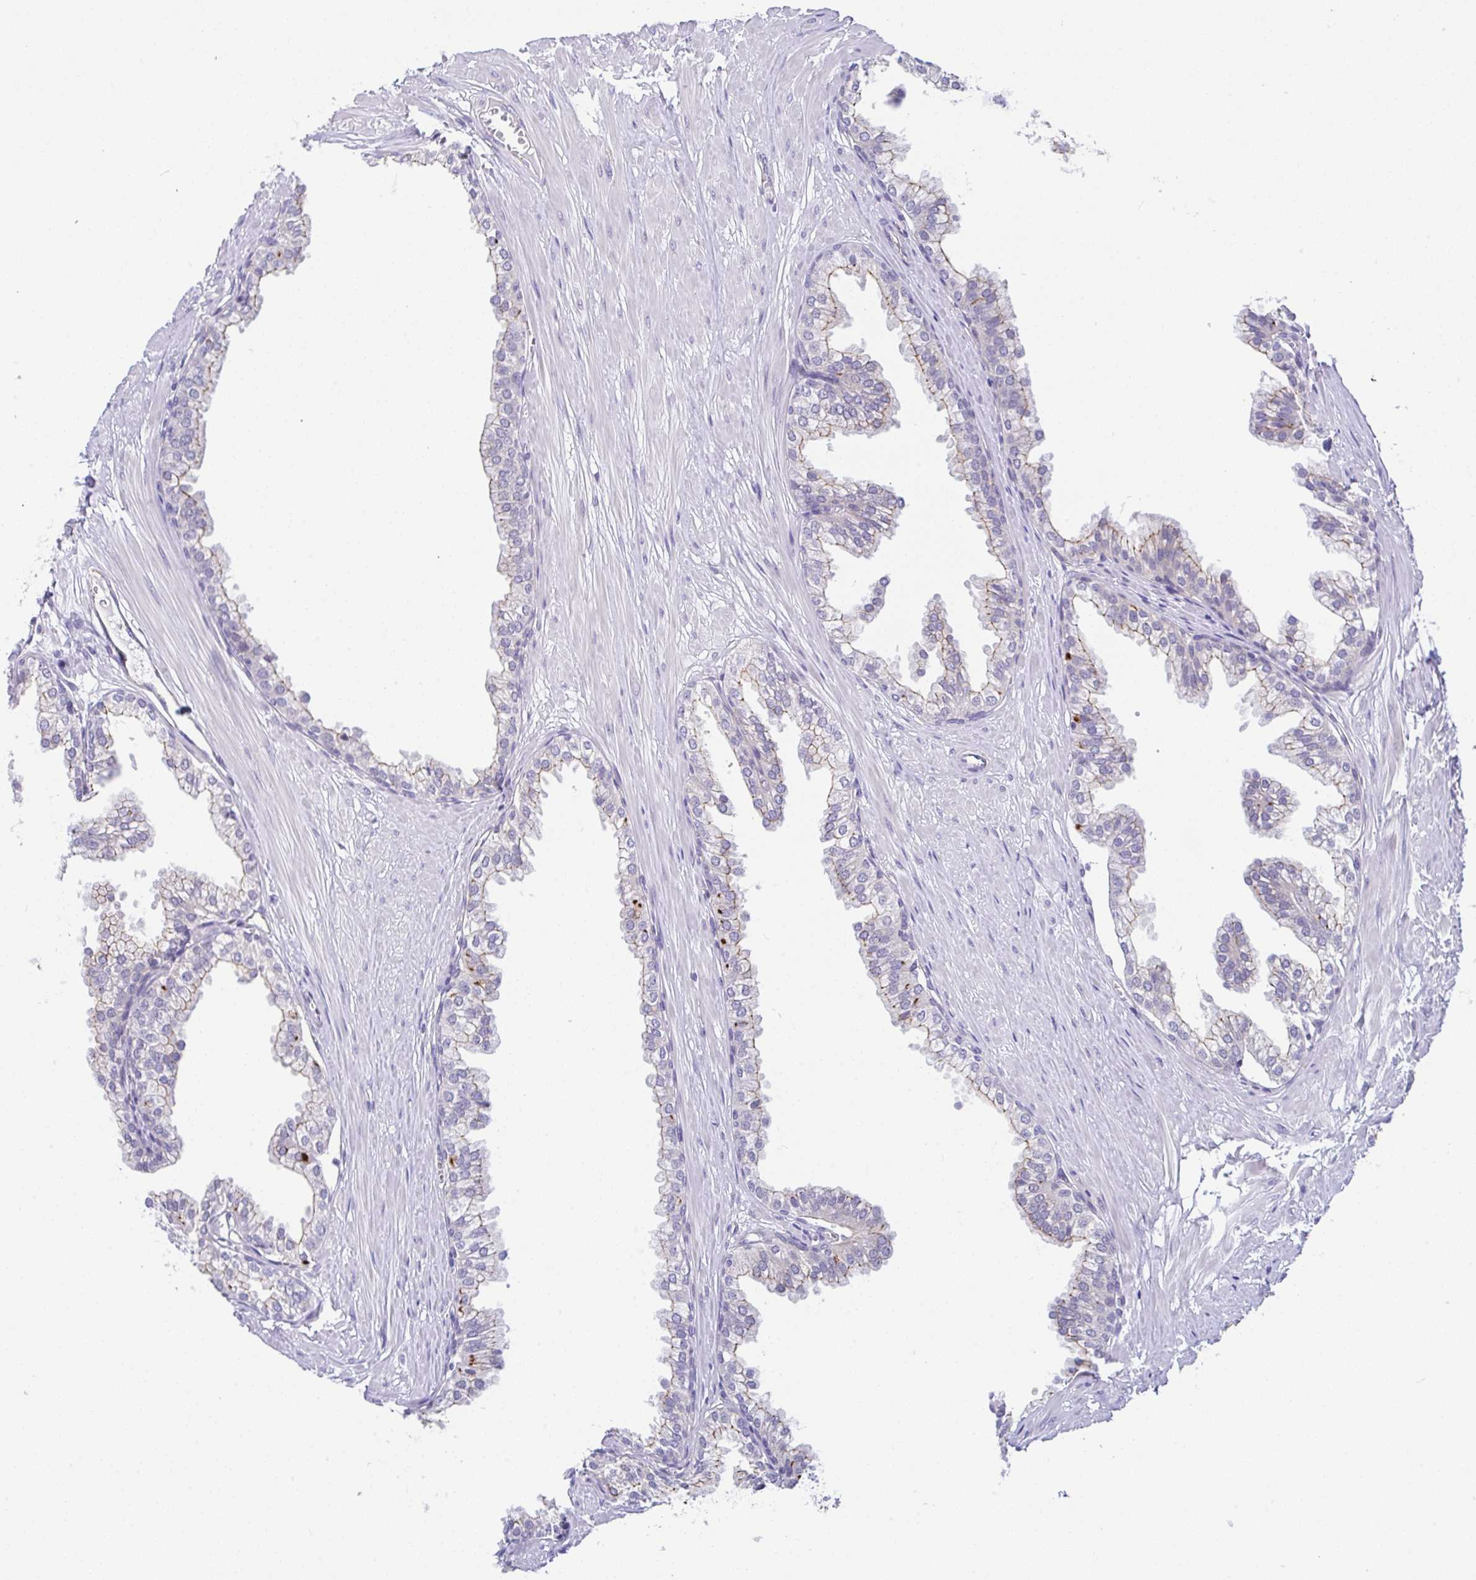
{"staining": {"intensity": "moderate", "quantity": "25%-75%", "location": "cytoplasmic/membranous"}, "tissue": "prostate", "cell_type": "Glandular cells", "image_type": "normal", "snomed": [{"axis": "morphology", "description": "Normal tissue, NOS"}, {"axis": "topography", "description": "Prostate"}, {"axis": "topography", "description": "Peripheral nerve tissue"}], "caption": "Moderate cytoplasmic/membranous protein expression is appreciated in about 25%-75% of glandular cells in prostate. The protein of interest is shown in brown color, while the nuclei are stained blue.", "gene": "CGNL1", "patient": {"sex": "male", "age": 55}}